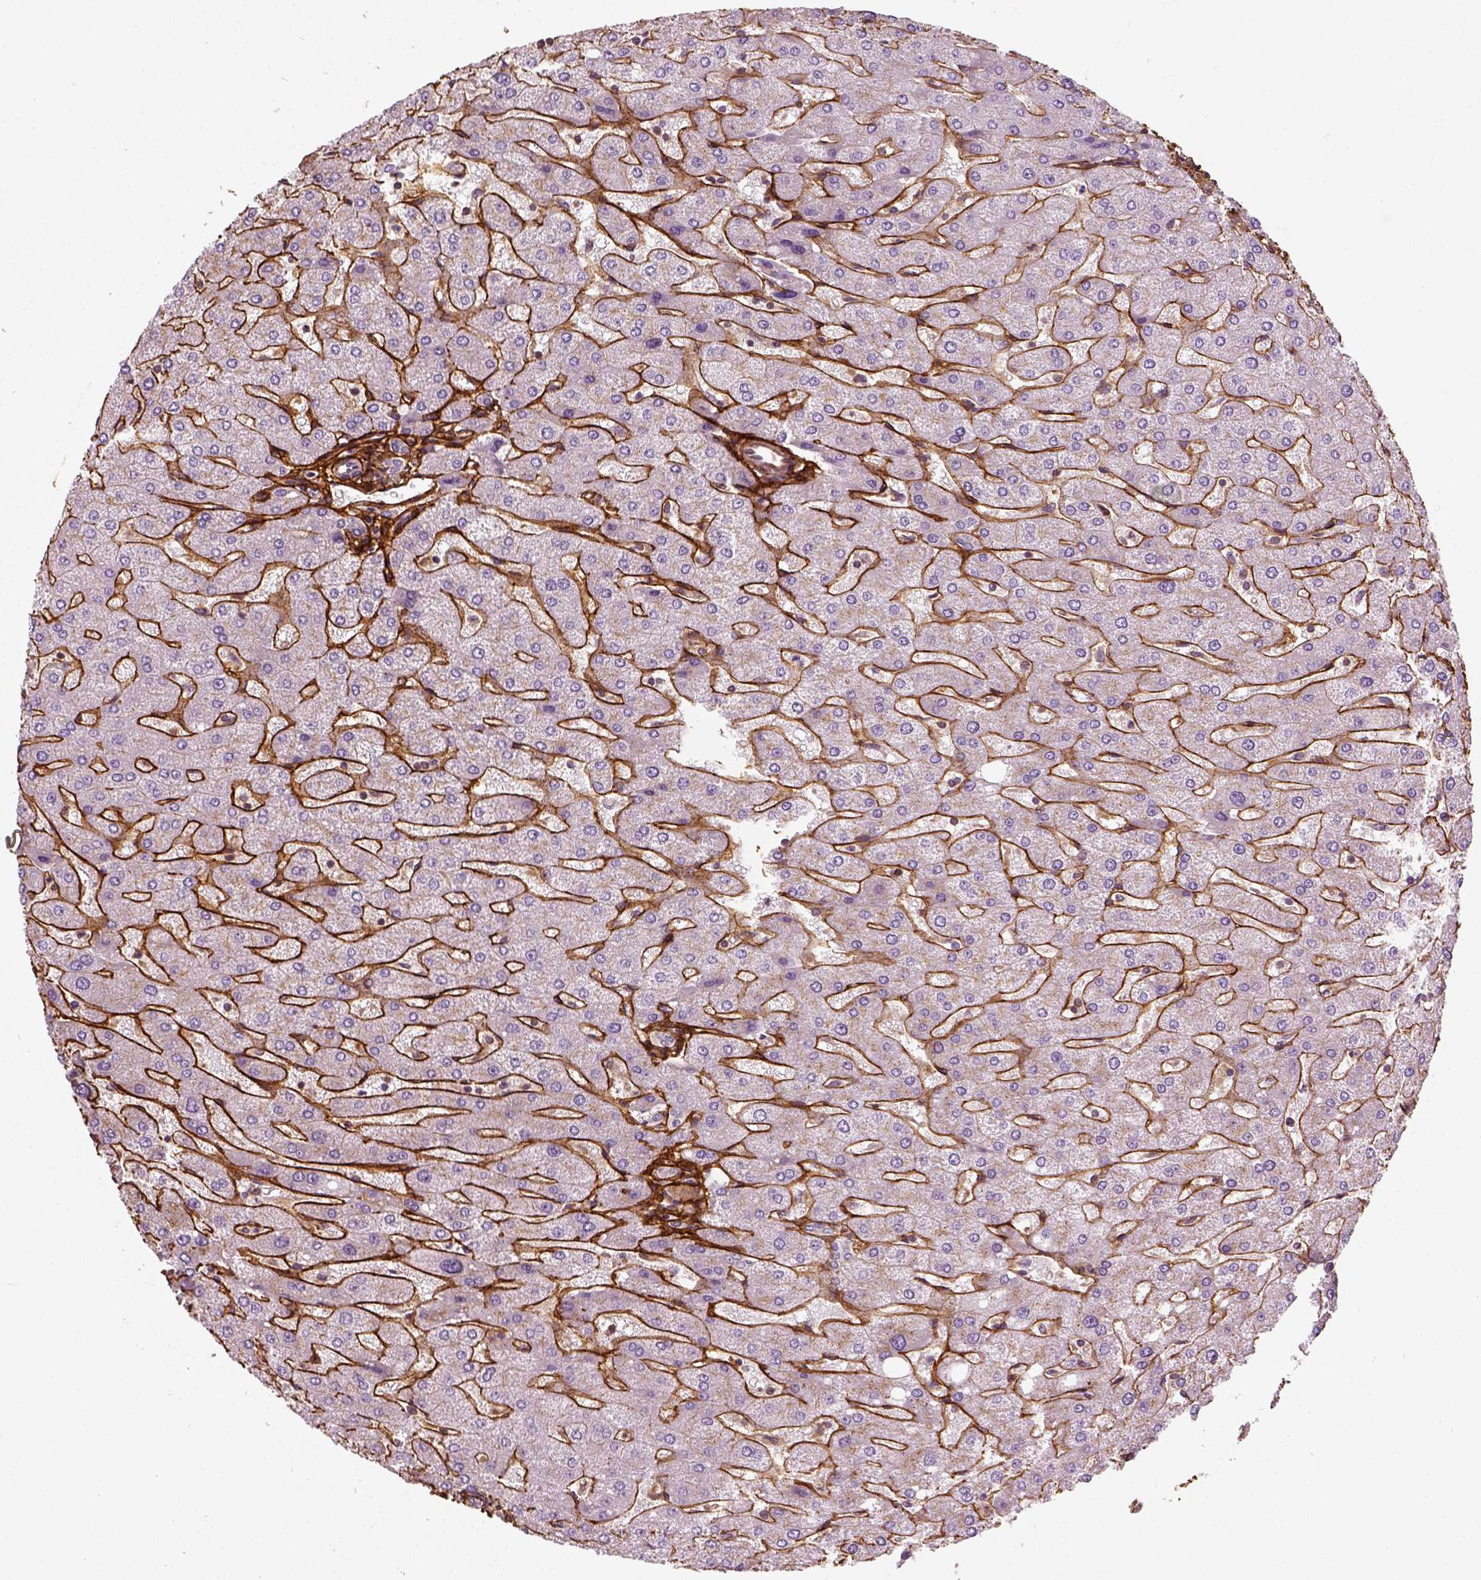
{"staining": {"intensity": "negative", "quantity": "none", "location": "none"}, "tissue": "liver", "cell_type": "Cholangiocytes", "image_type": "normal", "snomed": [{"axis": "morphology", "description": "Normal tissue, NOS"}, {"axis": "topography", "description": "Liver"}], "caption": "The micrograph demonstrates no significant expression in cholangiocytes of liver.", "gene": "COL6A2", "patient": {"sex": "male", "age": 67}}